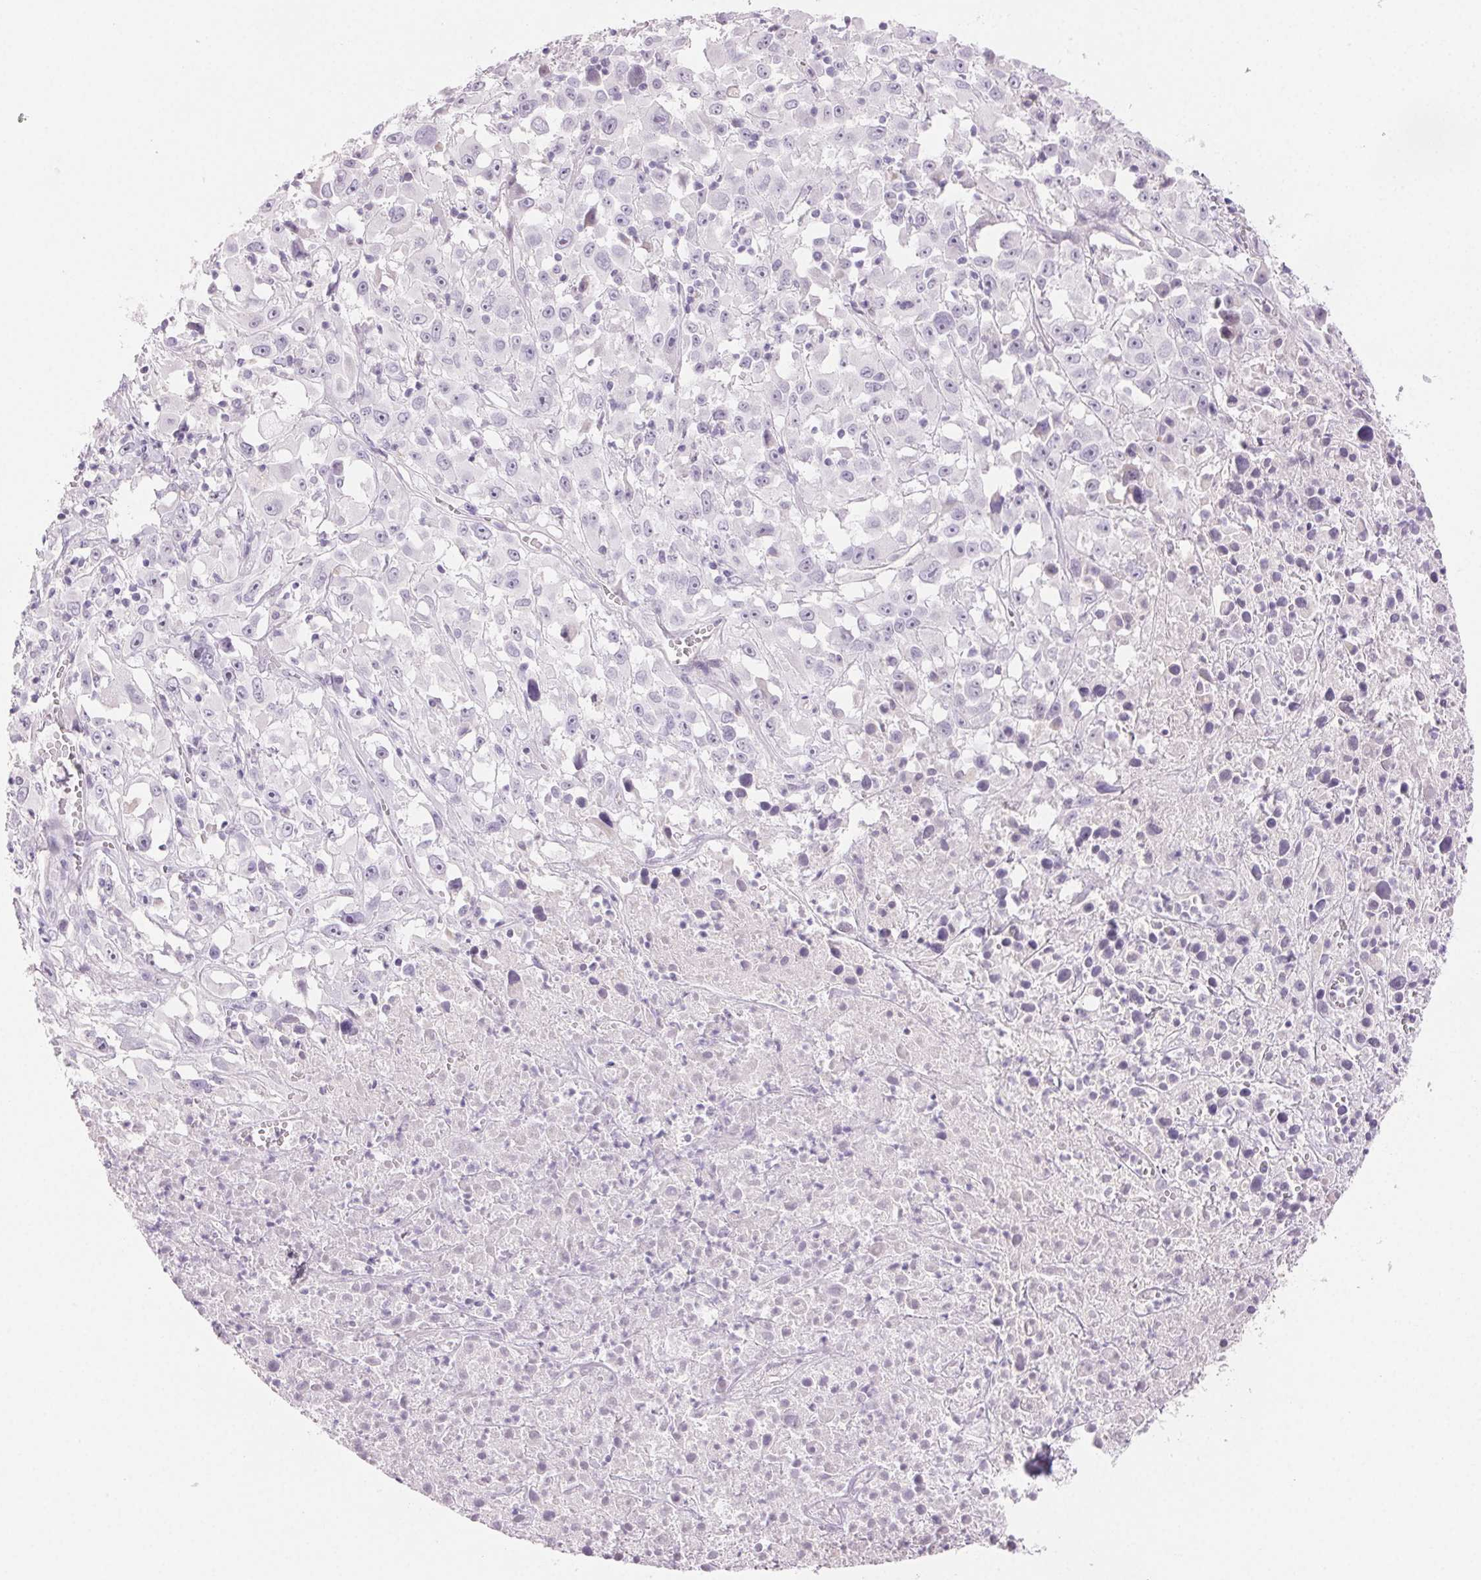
{"staining": {"intensity": "negative", "quantity": "none", "location": "none"}, "tissue": "melanoma", "cell_type": "Tumor cells", "image_type": "cancer", "snomed": [{"axis": "morphology", "description": "Malignant melanoma, Metastatic site"}, {"axis": "topography", "description": "Soft tissue"}], "caption": "DAB (3,3'-diaminobenzidine) immunohistochemical staining of human malignant melanoma (metastatic site) reveals no significant expression in tumor cells.", "gene": "BPIFB2", "patient": {"sex": "male", "age": 50}}